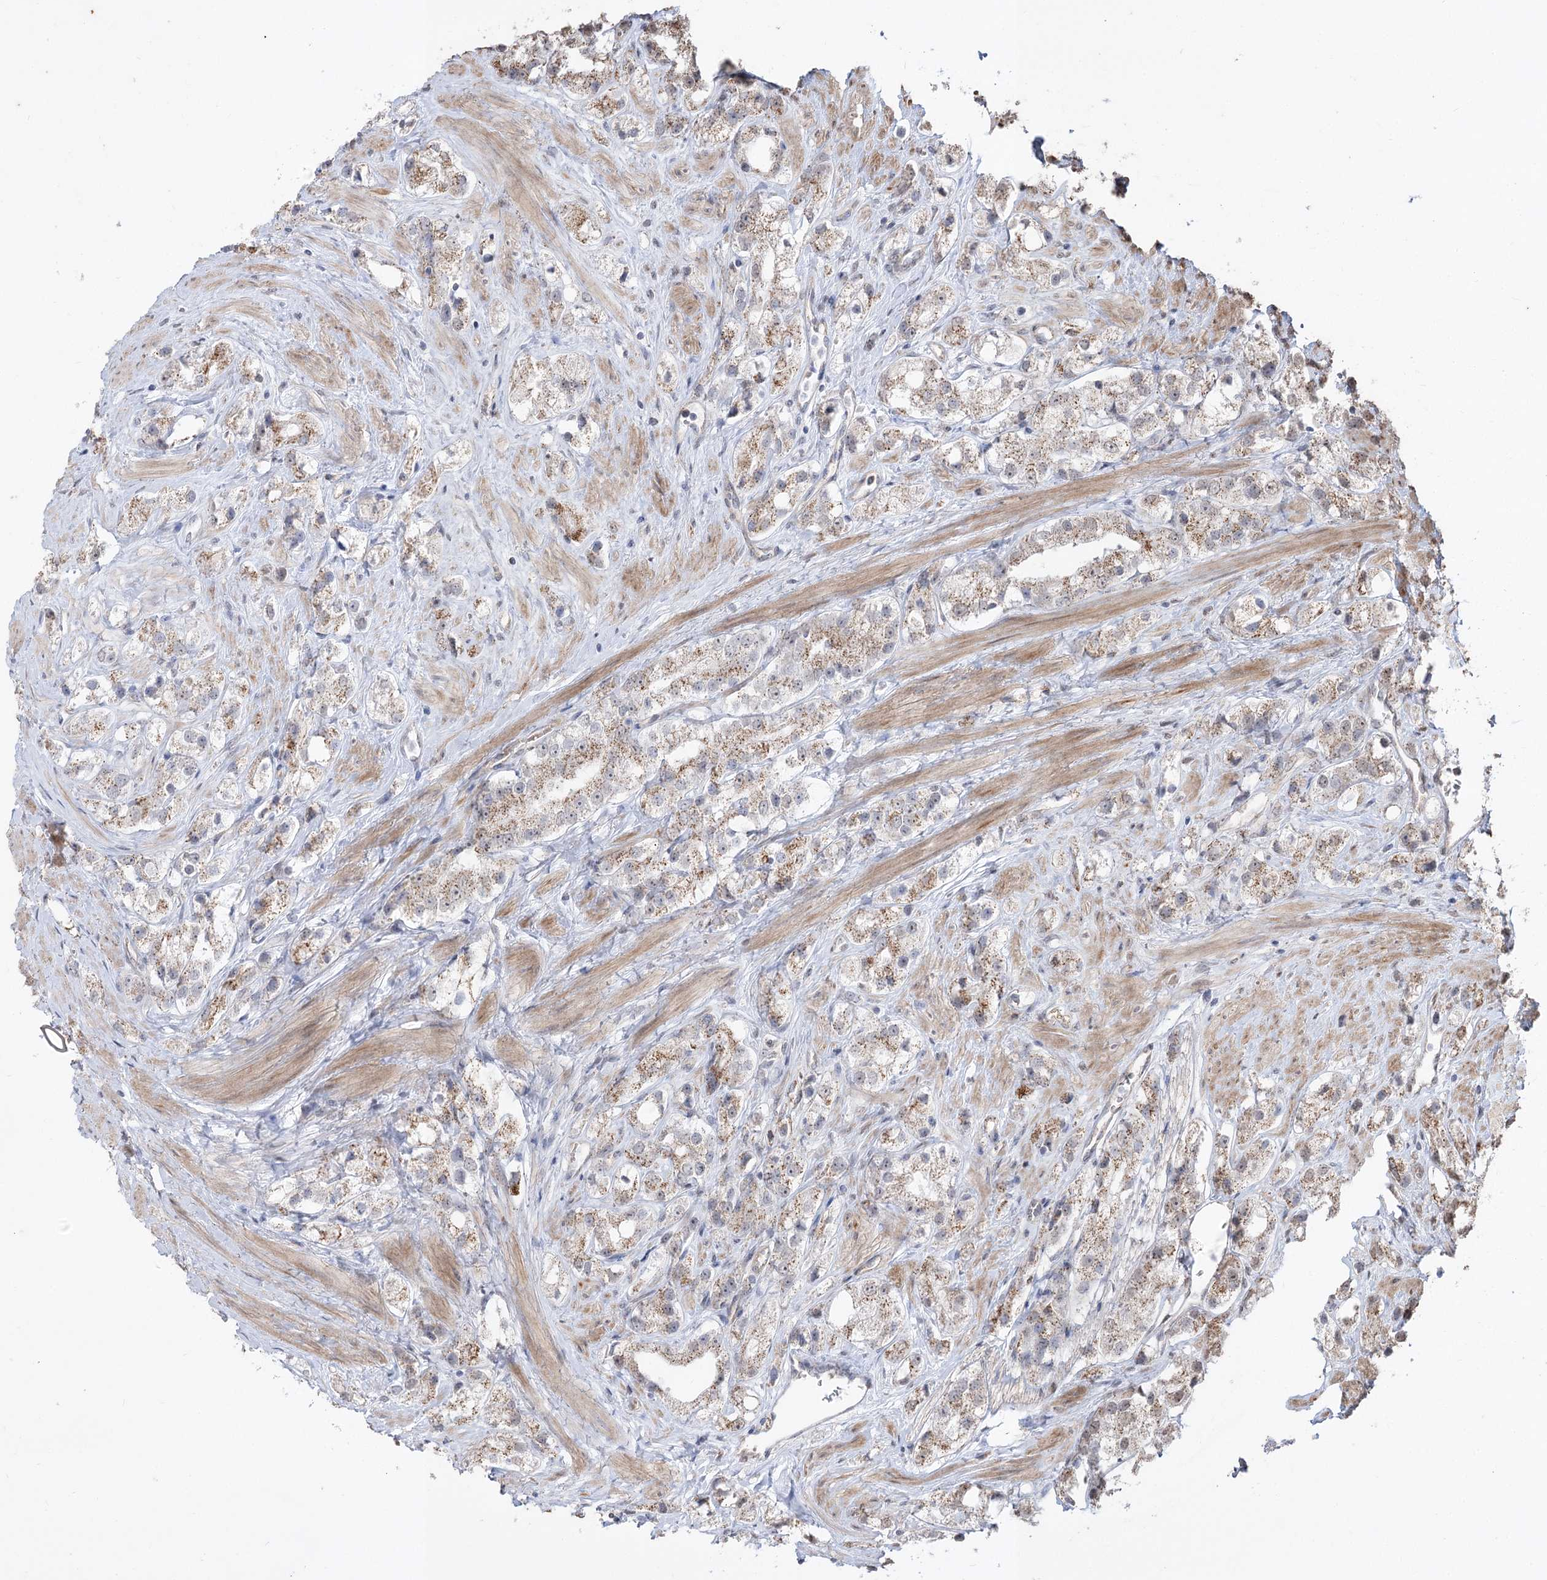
{"staining": {"intensity": "moderate", "quantity": ">75%", "location": "cytoplasmic/membranous"}, "tissue": "prostate cancer", "cell_type": "Tumor cells", "image_type": "cancer", "snomed": [{"axis": "morphology", "description": "Adenocarcinoma, NOS"}, {"axis": "topography", "description": "Prostate"}], "caption": "Prostate cancer stained with a protein marker exhibits moderate staining in tumor cells.", "gene": "ZSCAN23", "patient": {"sex": "male", "age": 79}}